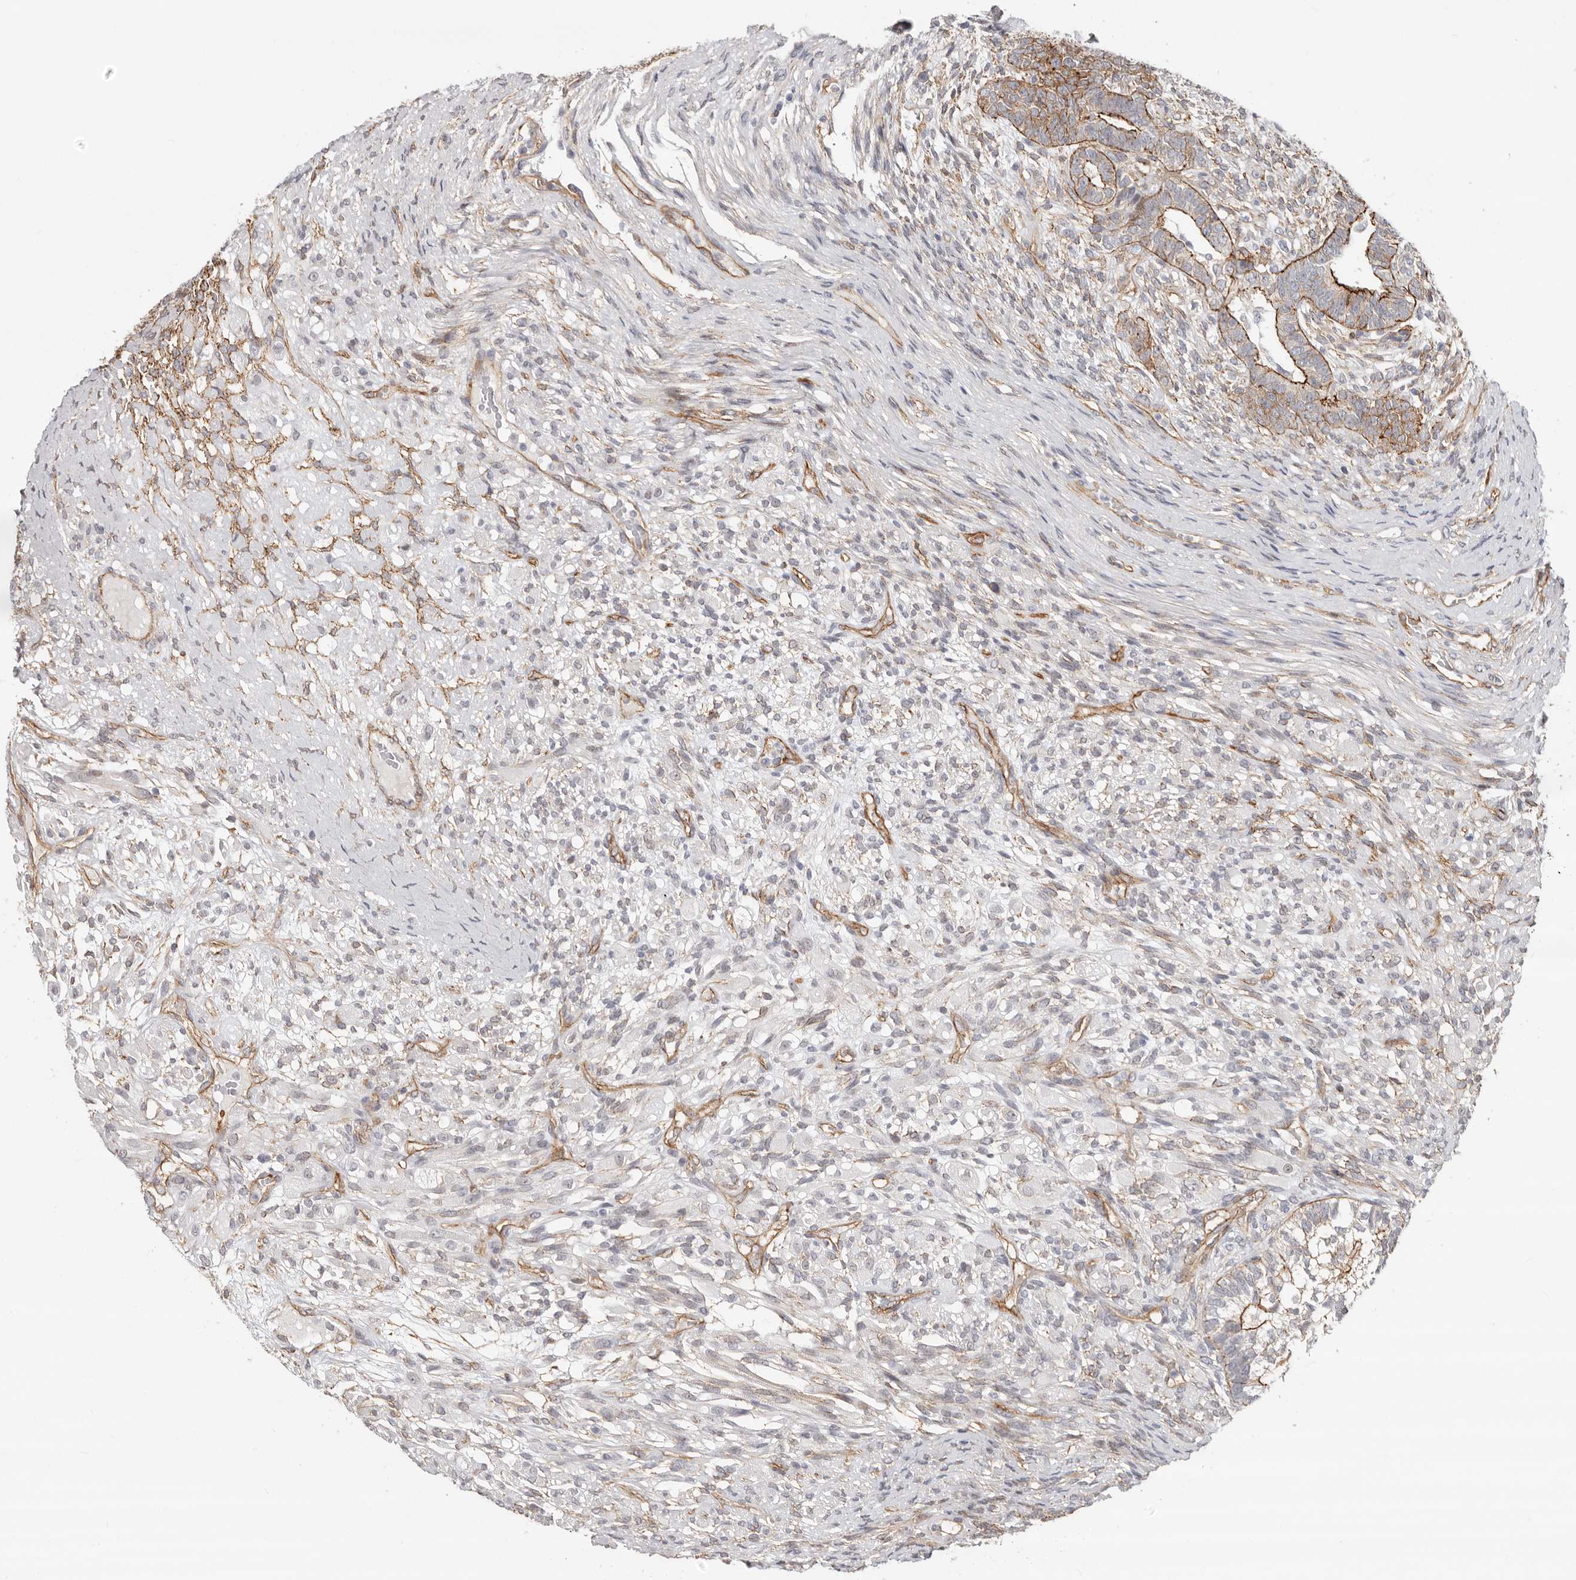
{"staining": {"intensity": "moderate", "quantity": ">75%", "location": "cytoplasmic/membranous"}, "tissue": "testis cancer", "cell_type": "Tumor cells", "image_type": "cancer", "snomed": [{"axis": "morphology", "description": "Seminoma, NOS"}, {"axis": "morphology", "description": "Carcinoma, Embryonal, NOS"}, {"axis": "topography", "description": "Testis"}], "caption": "A brown stain labels moderate cytoplasmic/membranous expression of a protein in human embryonal carcinoma (testis) tumor cells.", "gene": "SZT2", "patient": {"sex": "male", "age": 28}}